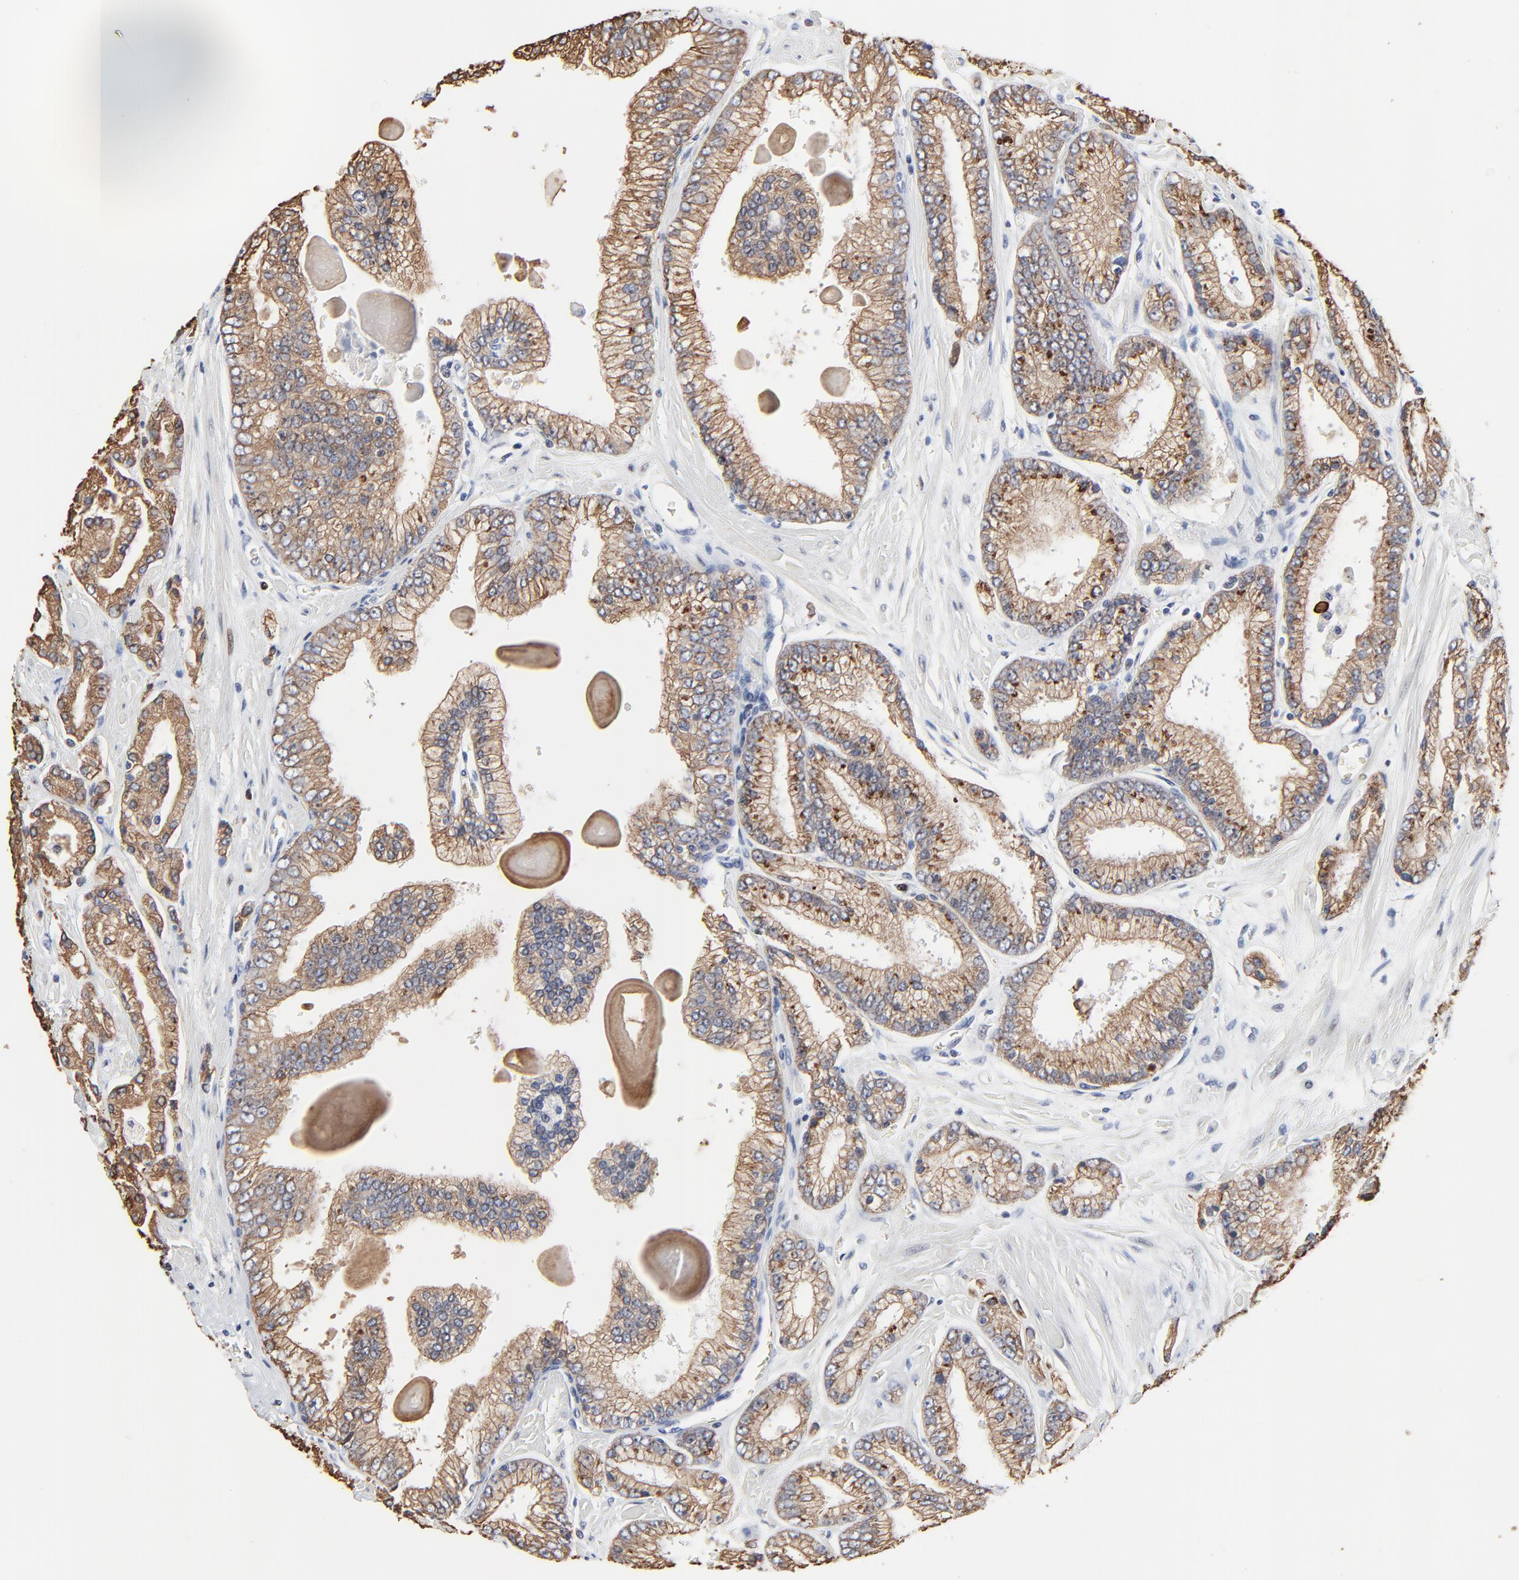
{"staining": {"intensity": "moderate", "quantity": ">75%", "location": "cytoplasmic/membranous"}, "tissue": "prostate cancer", "cell_type": "Tumor cells", "image_type": "cancer", "snomed": [{"axis": "morphology", "description": "Adenocarcinoma, High grade"}, {"axis": "topography", "description": "Prostate"}], "caption": "Approximately >75% of tumor cells in prostate high-grade adenocarcinoma show moderate cytoplasmic/membranous protein staining as visualized by brown immunohistochemical staining.", "gene": "LNX1", "patient": {"sex": "male", "age": 71}}